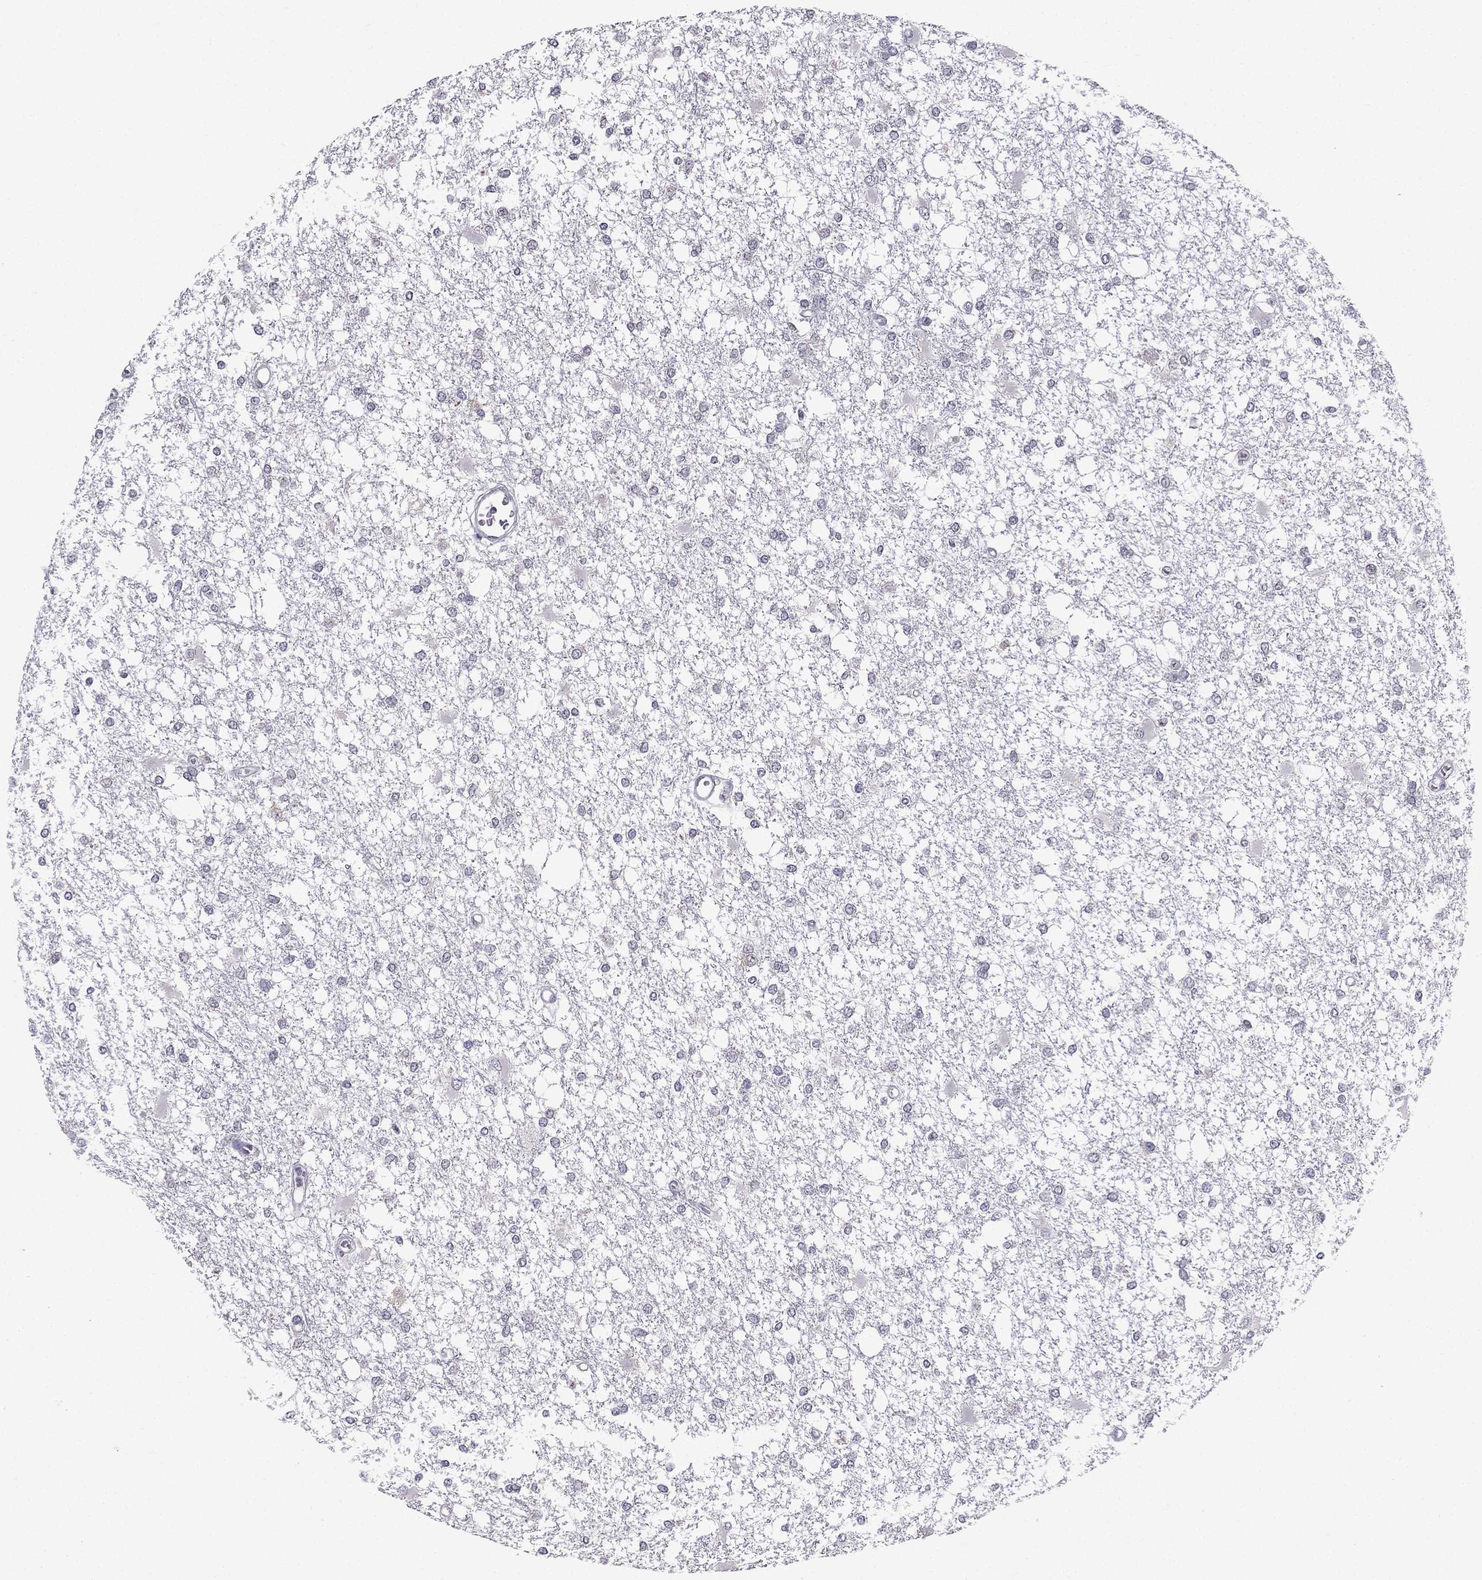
{"staining": {"intensity": "negative", "quantity": "none", "location": "none"}, "tissue": "glioma", "cell_type": "Tumor cells", "image_type": "cancer", "snomed": [{"axis": "morphology", "description": "Glioma, malignant, High grade"}, {"axis": "topography", "description": "Cerebral cortex"}], "caption": "This photomicrograph is of malignant high-grade glioma stained with IHC to label a protein in brown with the nuclei are counter-stained blue. There is no staining in tumor cells. Brightfield microscopy of immunohistochemistry stained with DAB (brown) and hematoxylin (blue), captured at high magnification.", "gene": "SCG5", "patient": {"sex": "male", "age": 79}}